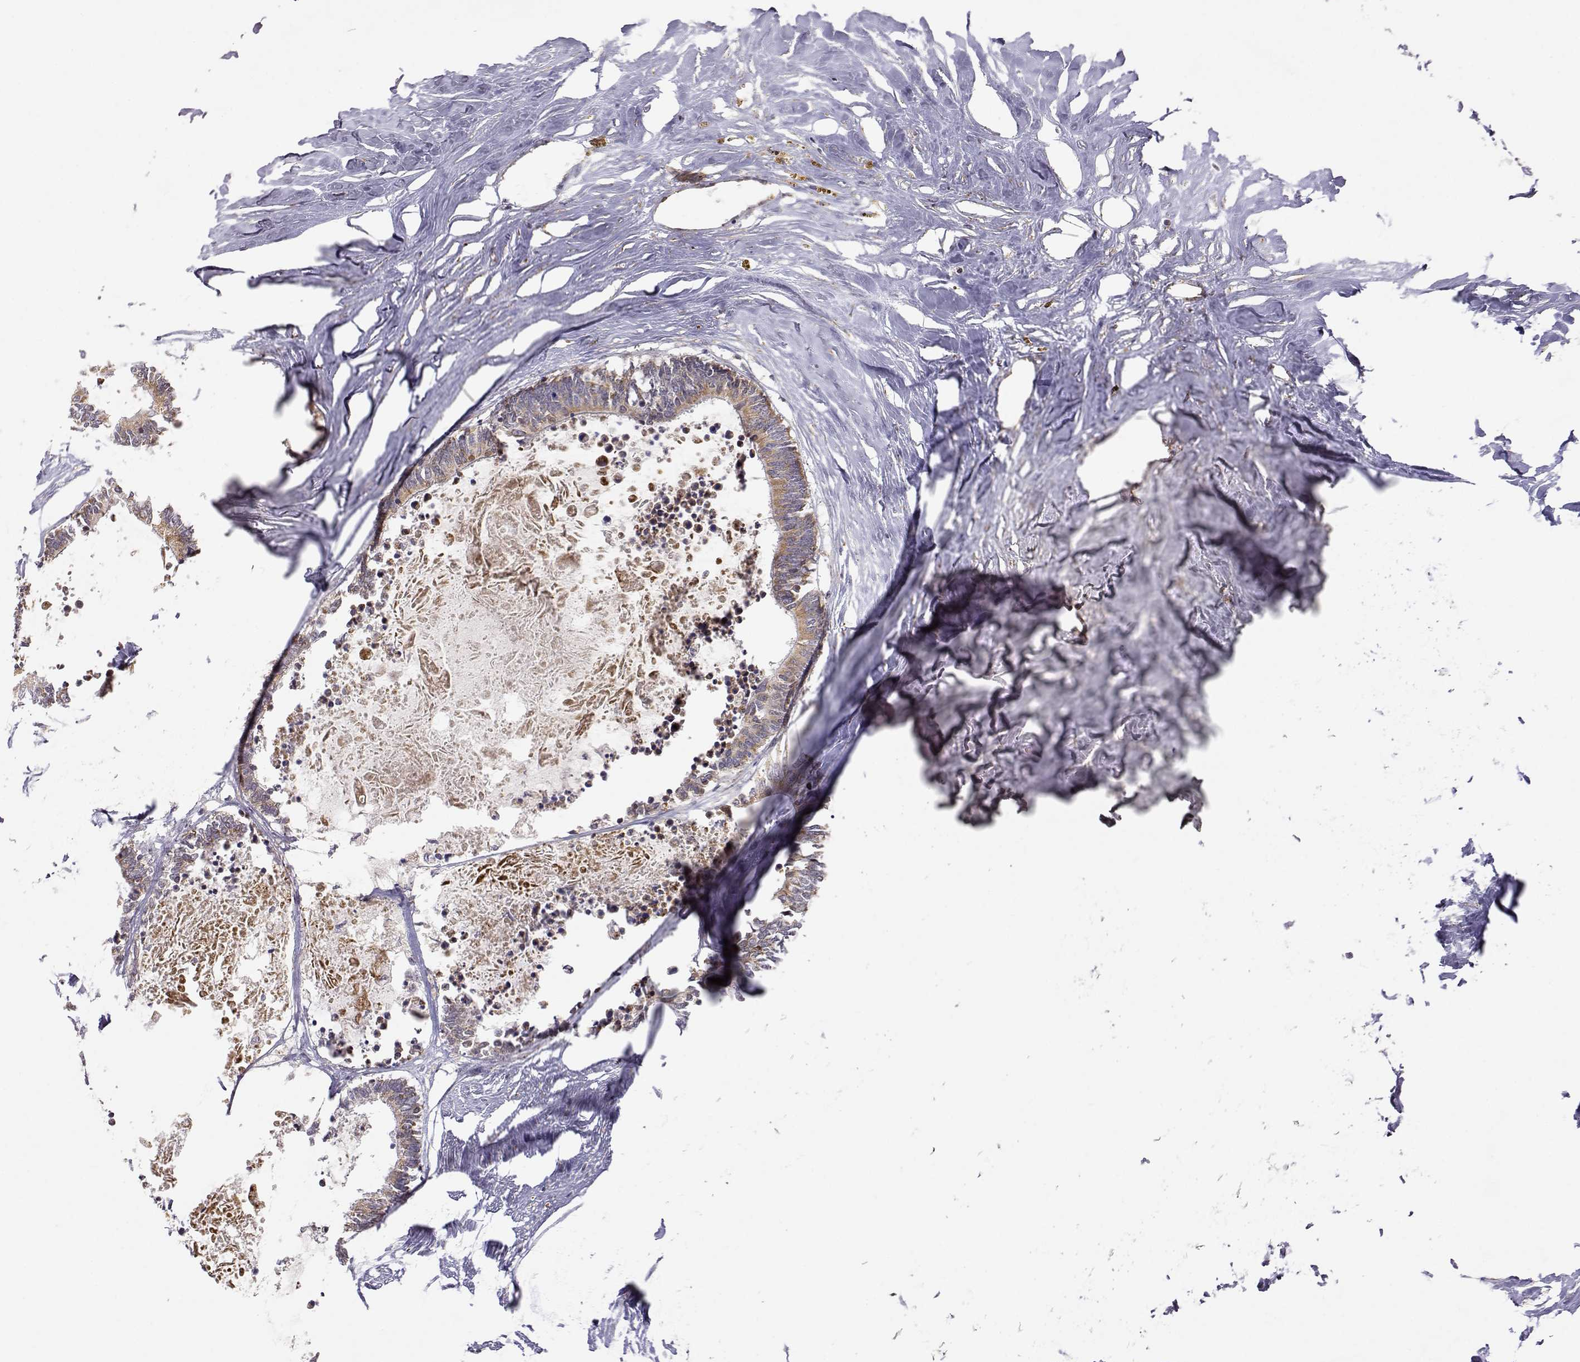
{"staining": {"intensity": "weak", "quantity": ">75%", "location": "cytoplasmic/membranous"}, "tissue": "colorectal cancer", "cell_type": "Tumor cells", "image_type": "cancer", "snomed": [{"axis": "morphology", "description": "Adenocarcinoma, NOS"}, {"axis": "topography", "description": "Colon"}, {"axis": "topography", "description": "Rectum"}], "caption": "Protein positivity by immunohistochemistry (IHC) demonstrates weak cytoplasmic/membranous expression in about >75% of tumor cells in adenocarcinoma (colorectal).", "gene": "EXOG", "patient": {"sex": "male", "age": 57}}